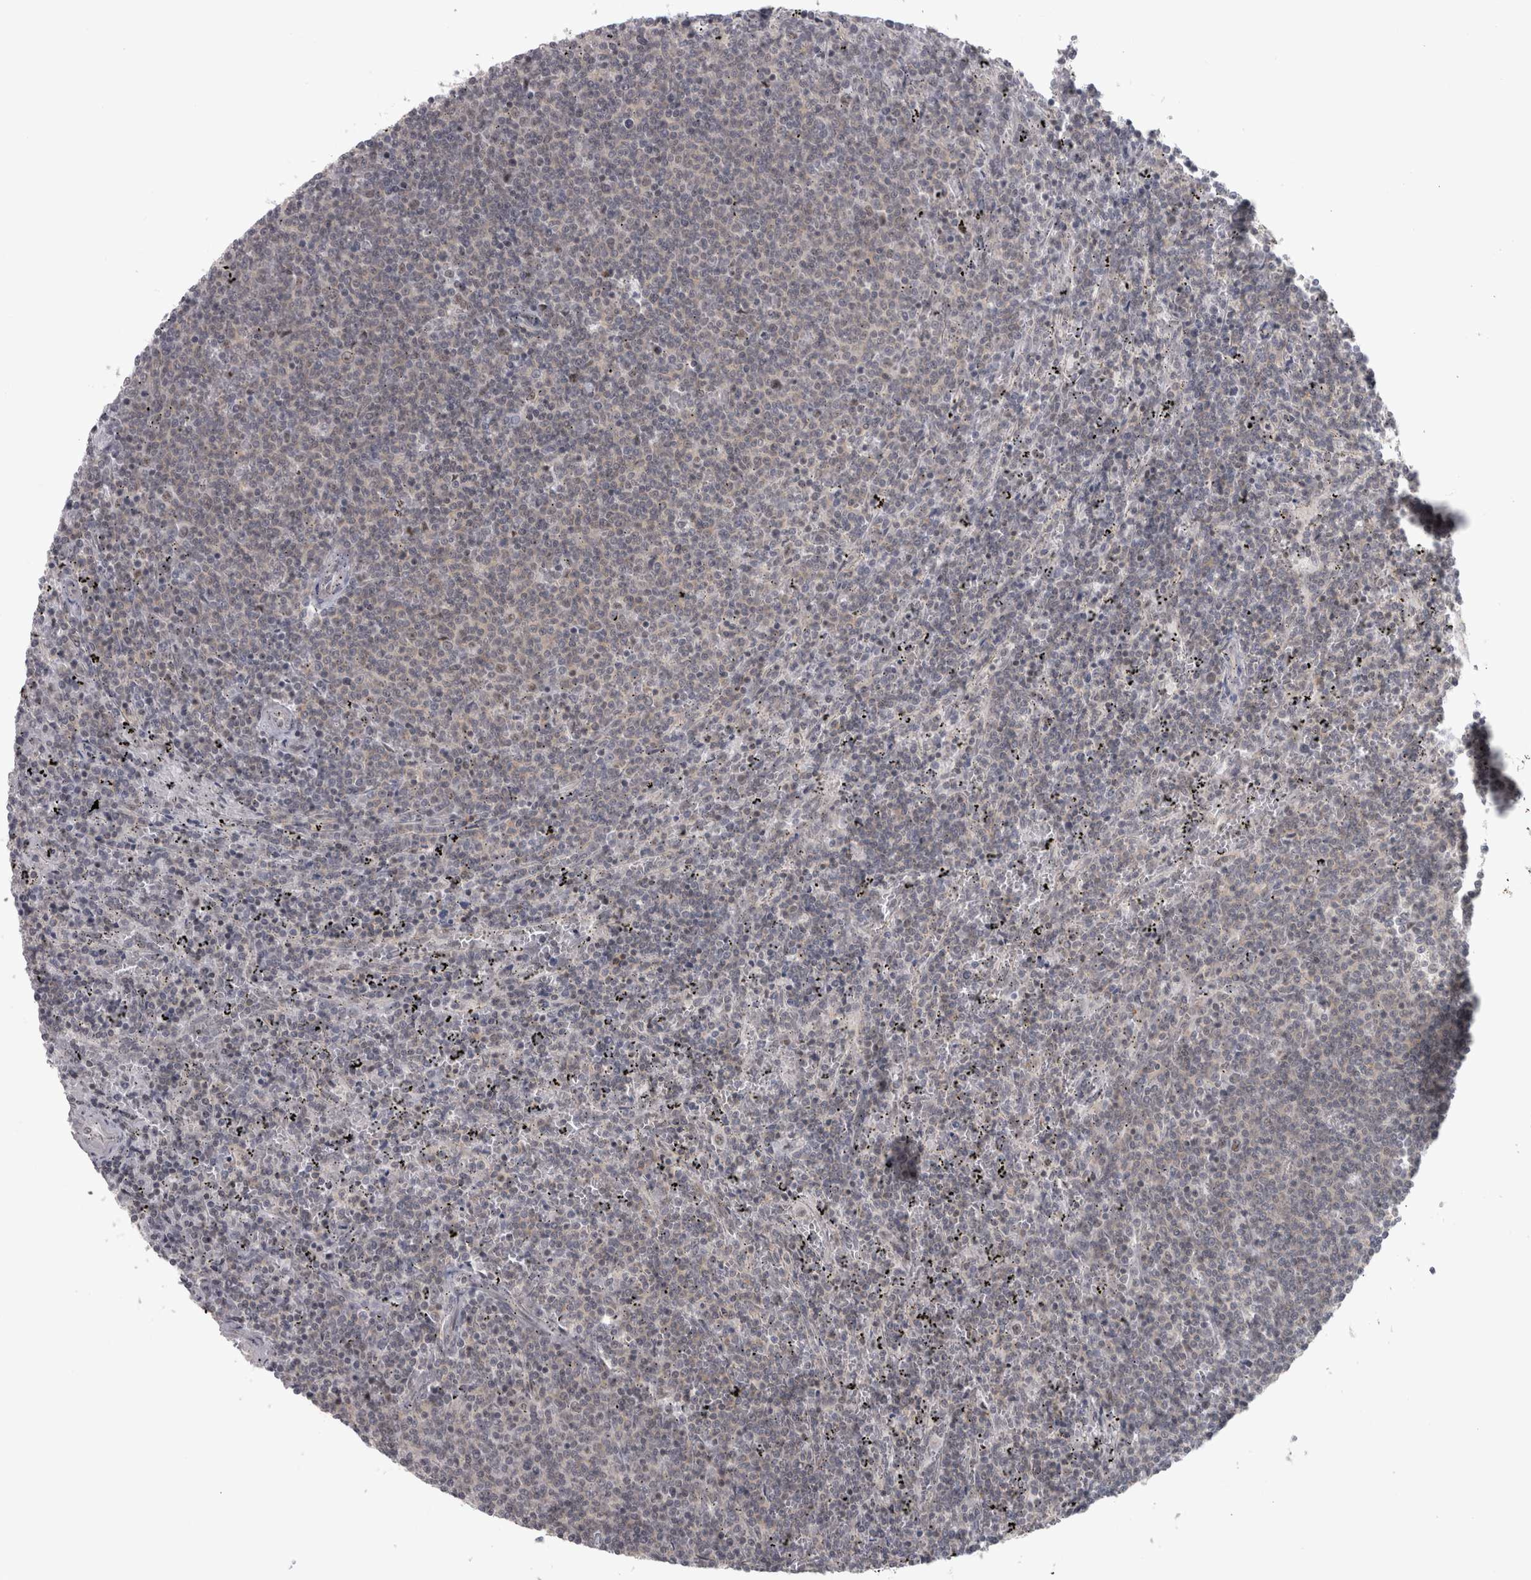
{"staining": {"intensity": "negative", "quantity": "none", "location": "none"}, "tissue": "lymphoma", "cell_type": "Tumor cells", "image_type": "cancer", "snomed": [{"axis": "morphology", "description": "Malignant lymphoma, non-Hodgkin's type, Low grade"}, {"axis": "topography", "description": "Spleen"}], "caption": "IHC of lymphoma displays no staining in tumor cells.", "gene": "PPP1R12B", "patient": {"sex": "female", "age": 50}}